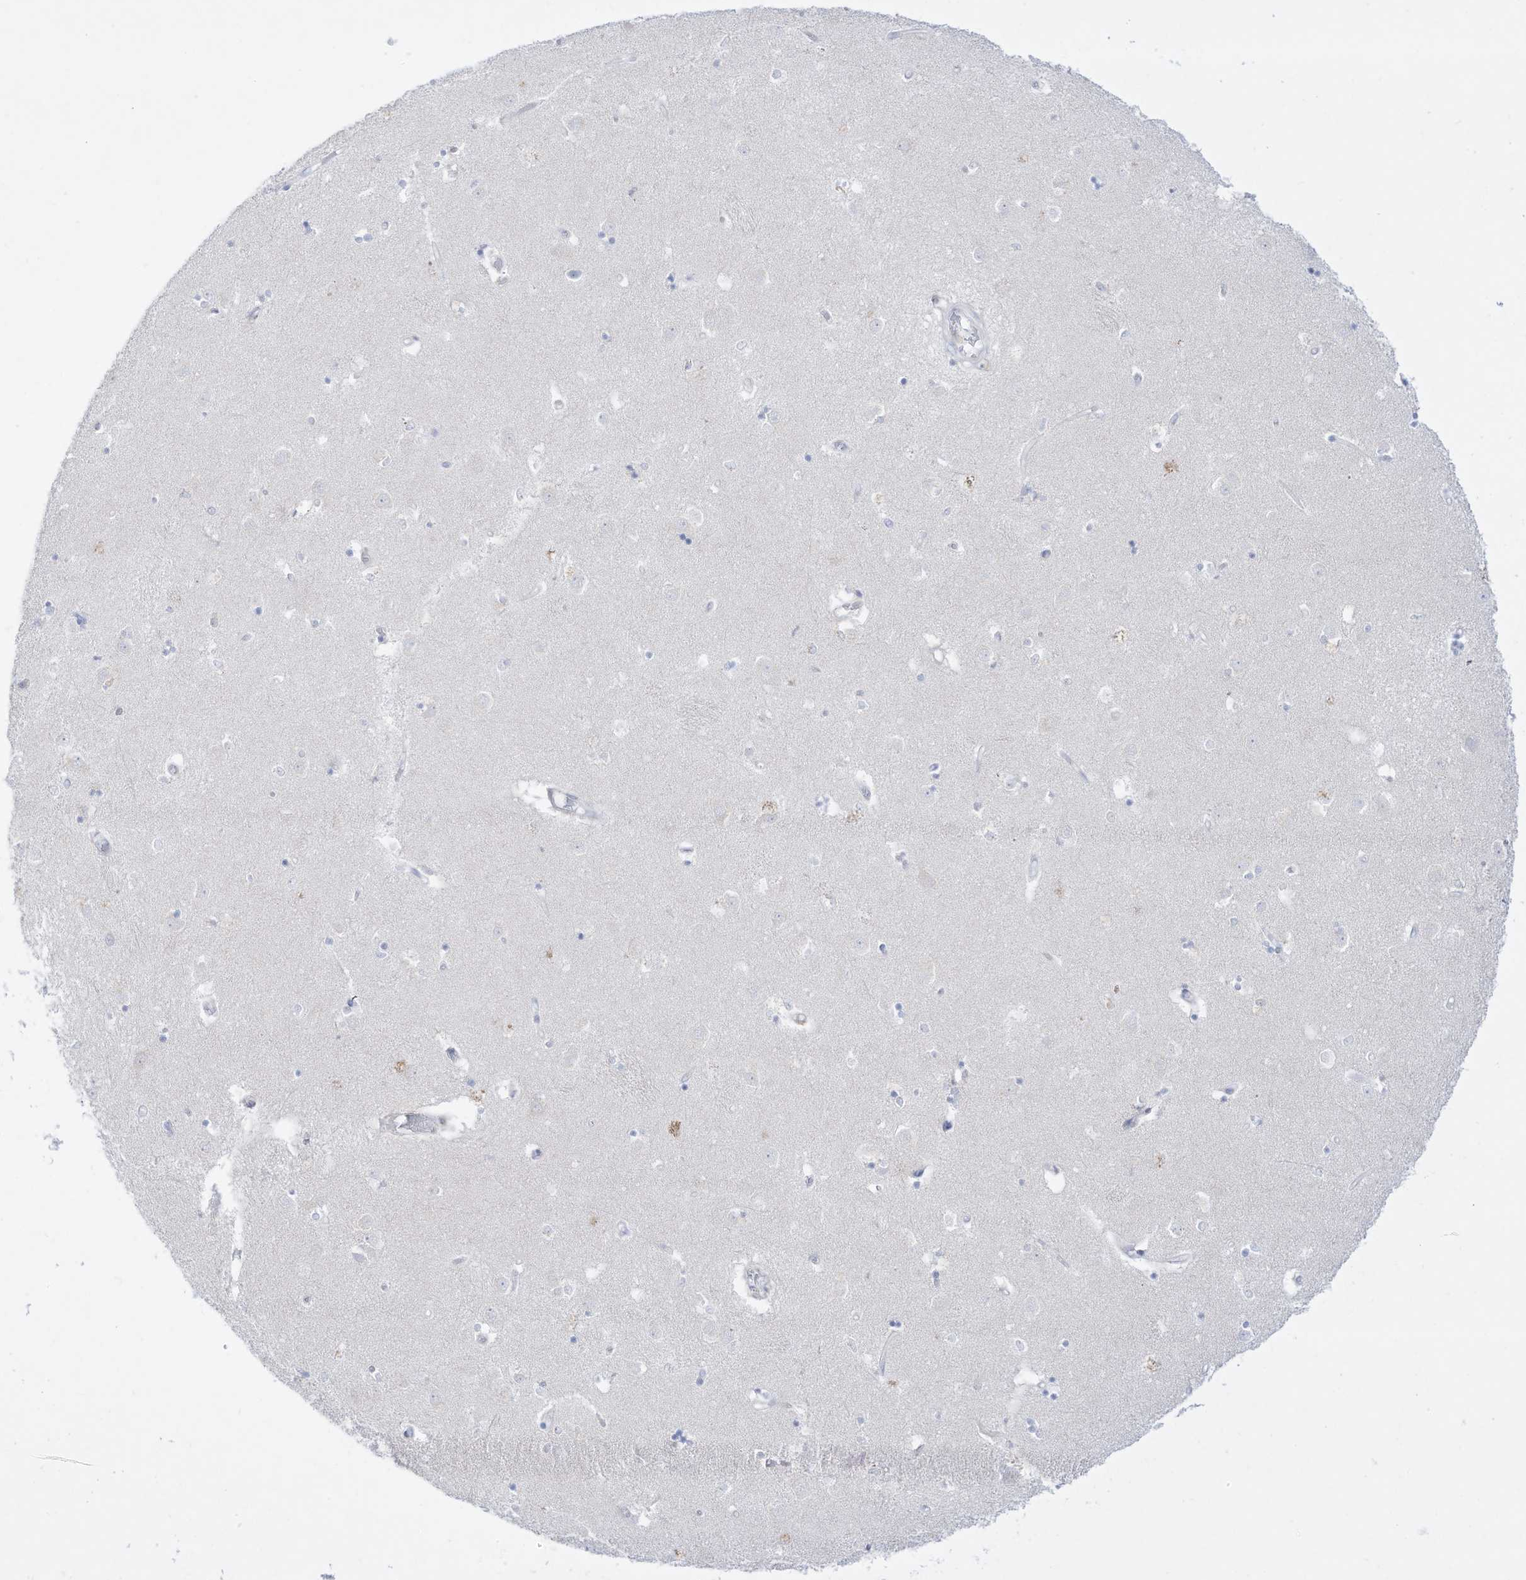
{"staining": {"intensity": "negative", "quantity": "none", "location": "none"}, "tissue": "caudate", "cell_type": "Glial cells", "image_type": "normal", "snomed": [{"axis": "morphology", "description": "Normal tissue, NOS"}, {"axis": "topography", "description": "Lateral ventricle wall"}], "caption": "This photomicrograph is of unremarkable caudate stained with immunohistochemistry (IHC) to label a protein in brown with the nuclei are counter-stained blue. There is no staining in glial cells.", "gene": "DMKN", "patient": {"sex": "male", "age": 45}}